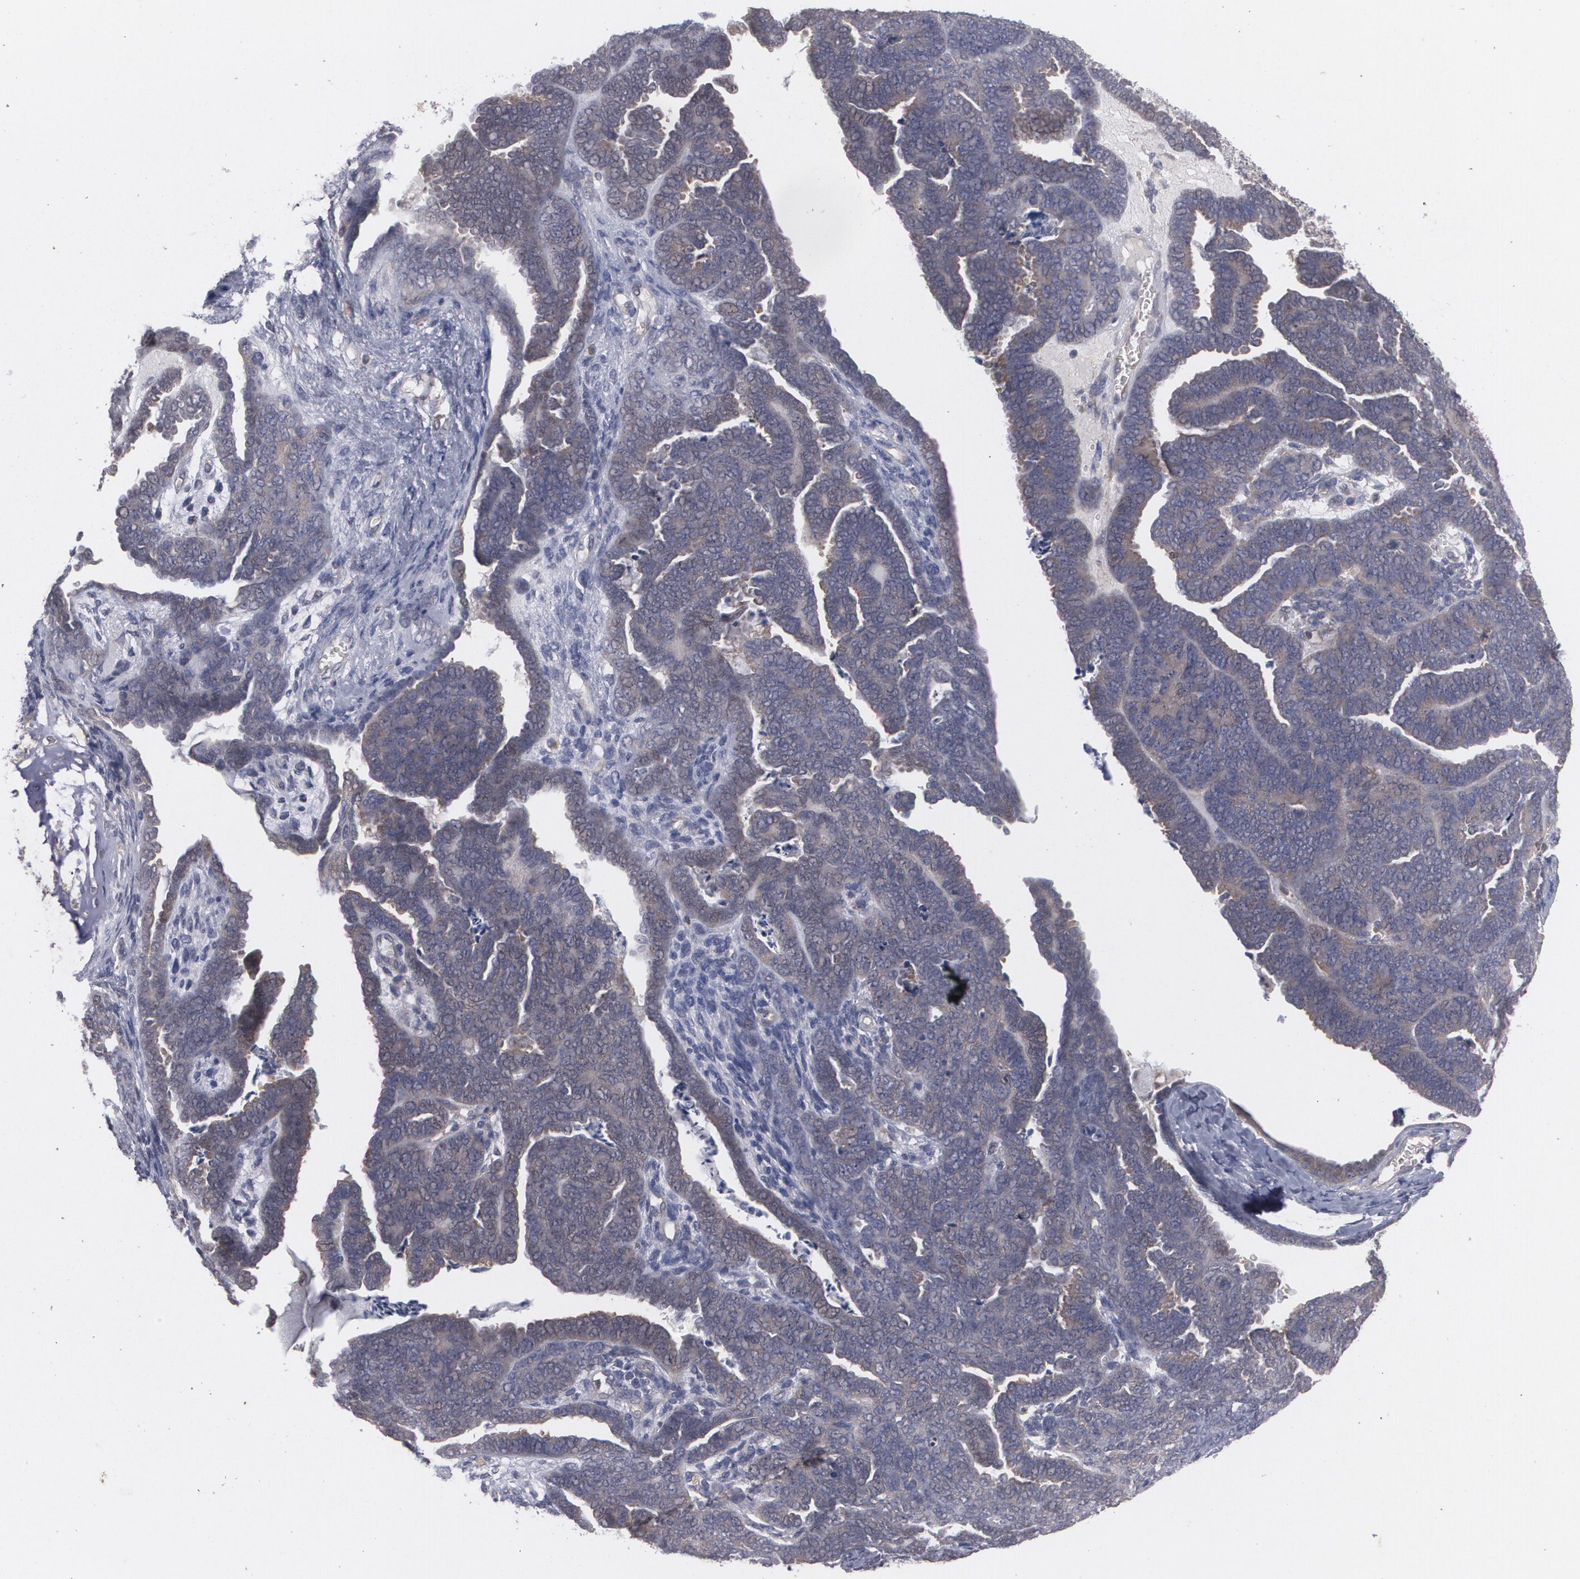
{"staining": {"intensity": "weak", "quantity": "<25%", "location": "cytoplasmic/membranous"}, "tissue": "endometrial cancer", "cell_type": "Tumor cells", "image_type": "cancer", "snomed": [{"axis": "morphology", "description": "Neoplasm, malignant, NOS"}, {"axis": "topography", "description": "Endometrium"}], "caption": "Photomicrograph shows no significant protein staining in tumor cells of endometrial neoplasm (malignant).", "gene": "HTT", "patient": {"sex": "female", "age": 74}}